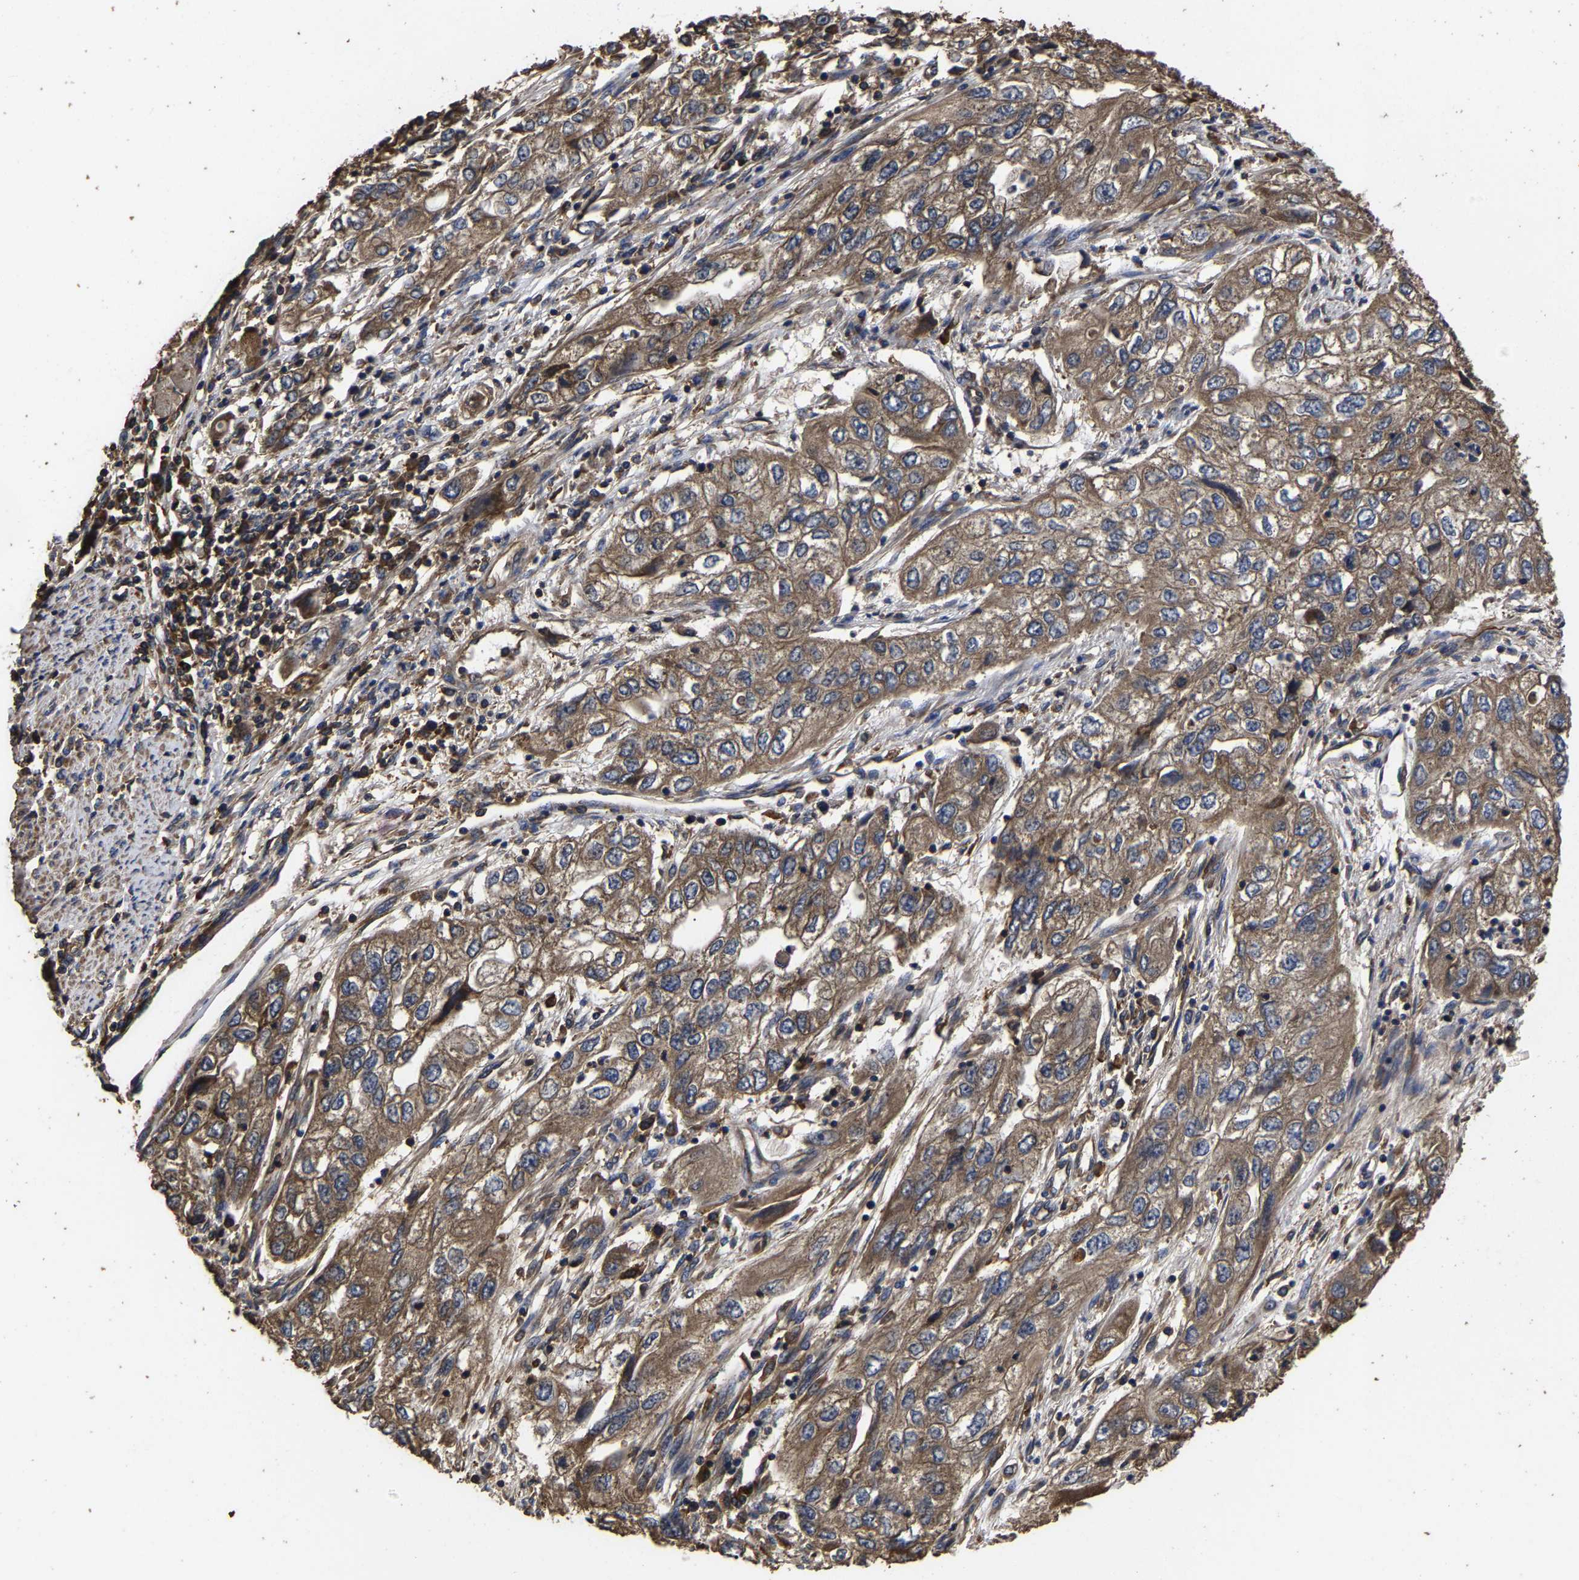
{"staining": {"intensity": "moderate", "quantity": ">75%", "location": "cytoplasmic/membranous"}, "tissue": "endometrial cancer", "cell_type": "Tumor cells", "image_type": "cancer", "snomed": [{"axis": "morphology", "description": "Adenocarcinoma, NOS"}, {"axis": "topography", "description": "Endometrium"}], "caption": "Immunohistochemistry (IHC) image of endometrial cancer stained for a protein (brown), which exhibits medium levels of moderate cytoplasmic/membranous expression in about >75% of tumor cells.", "gene": "ITCH", "patient": {"sex": "female", "age": 49}}